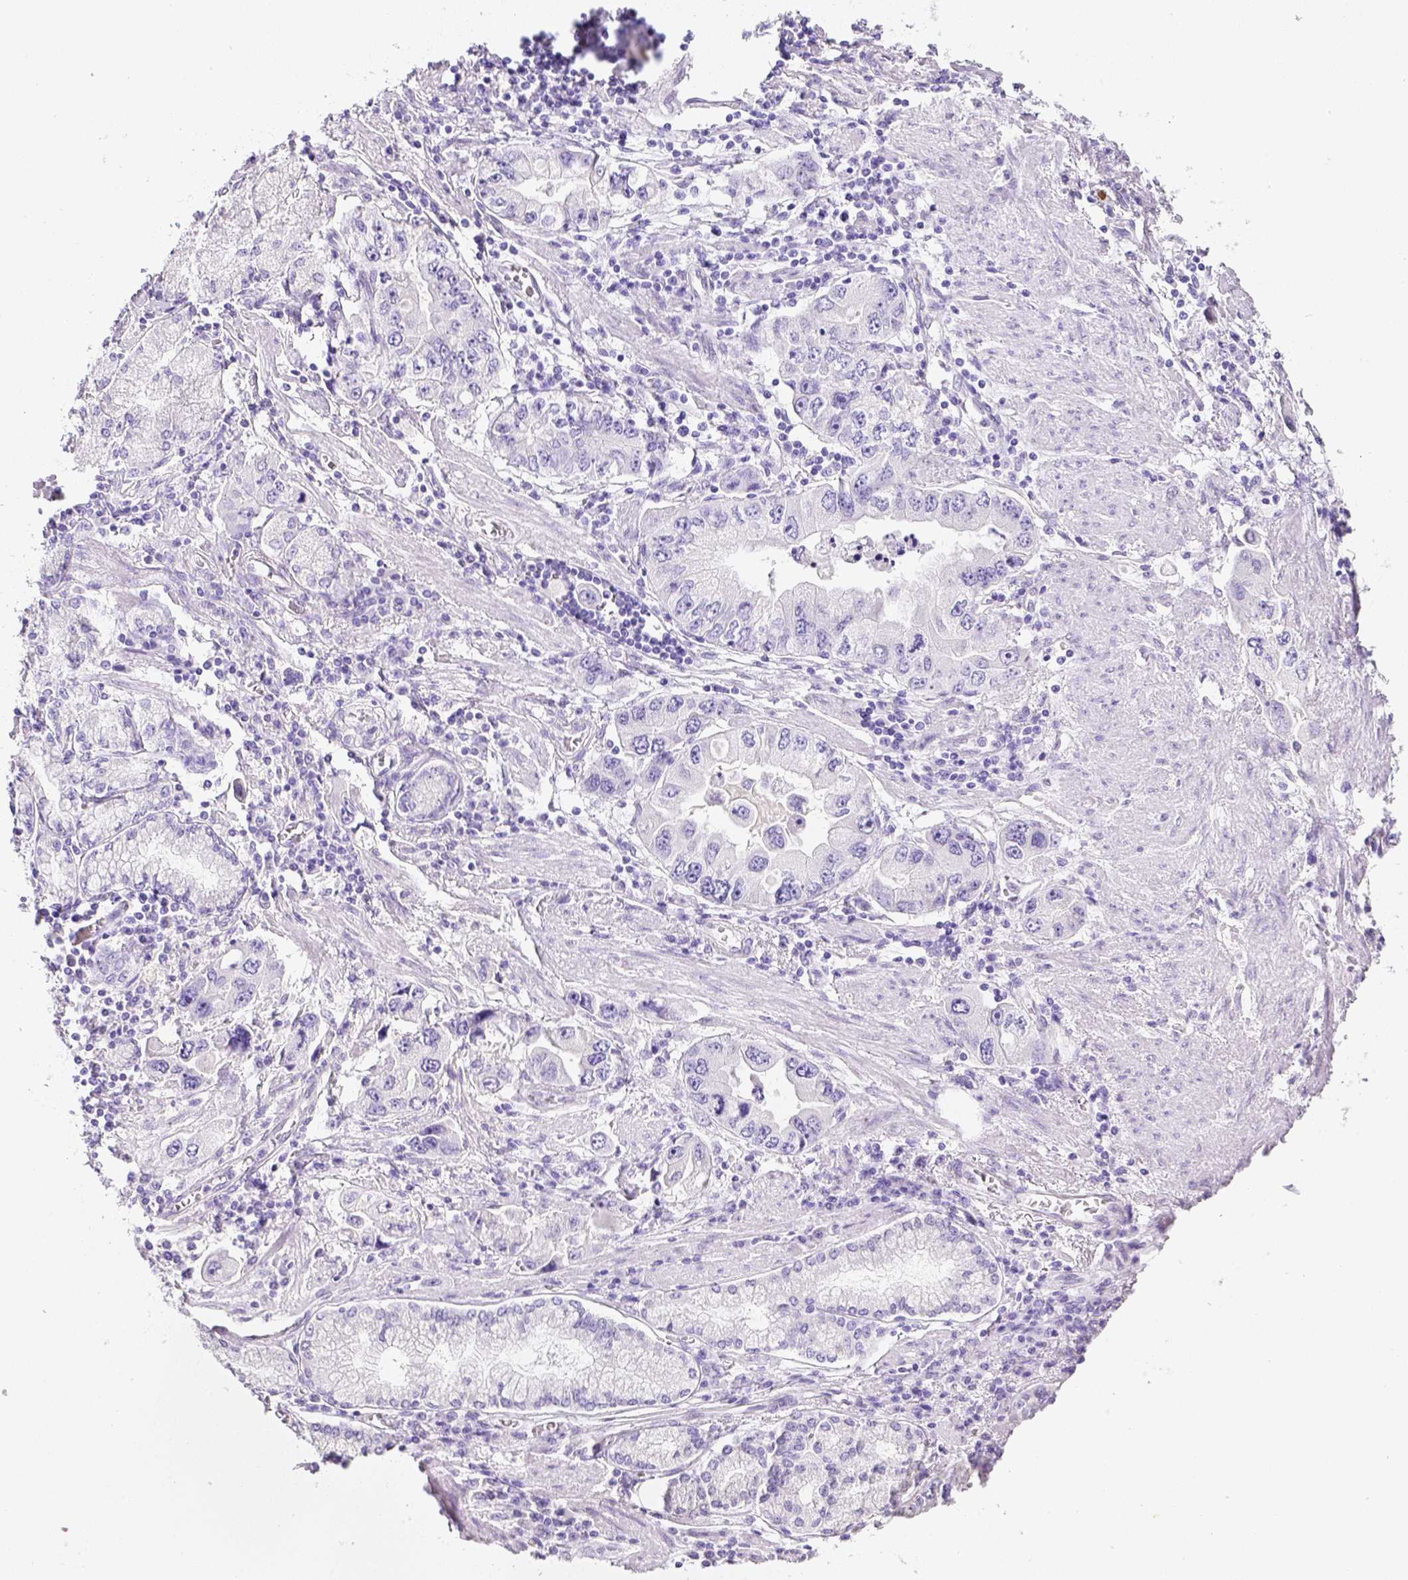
{"staining": {"intensity": "negative", "quantity": "none", "location": "none"}, "tissue": "stomach cancer", "cell_type": "Tumor cells", "image_type": "cancer", "snomed": [{"axis": "morphology", "description": "Adenocarcinoma, NOS"}, {"axis": "topography", "description": "Stomach, lower"}], "caption": "Tumor cells show no significant protein staining in stomach cancer (adenocarcinoma).", "gene": "ARHGAP36", "patient": {"sex": "female", "age": 93}}